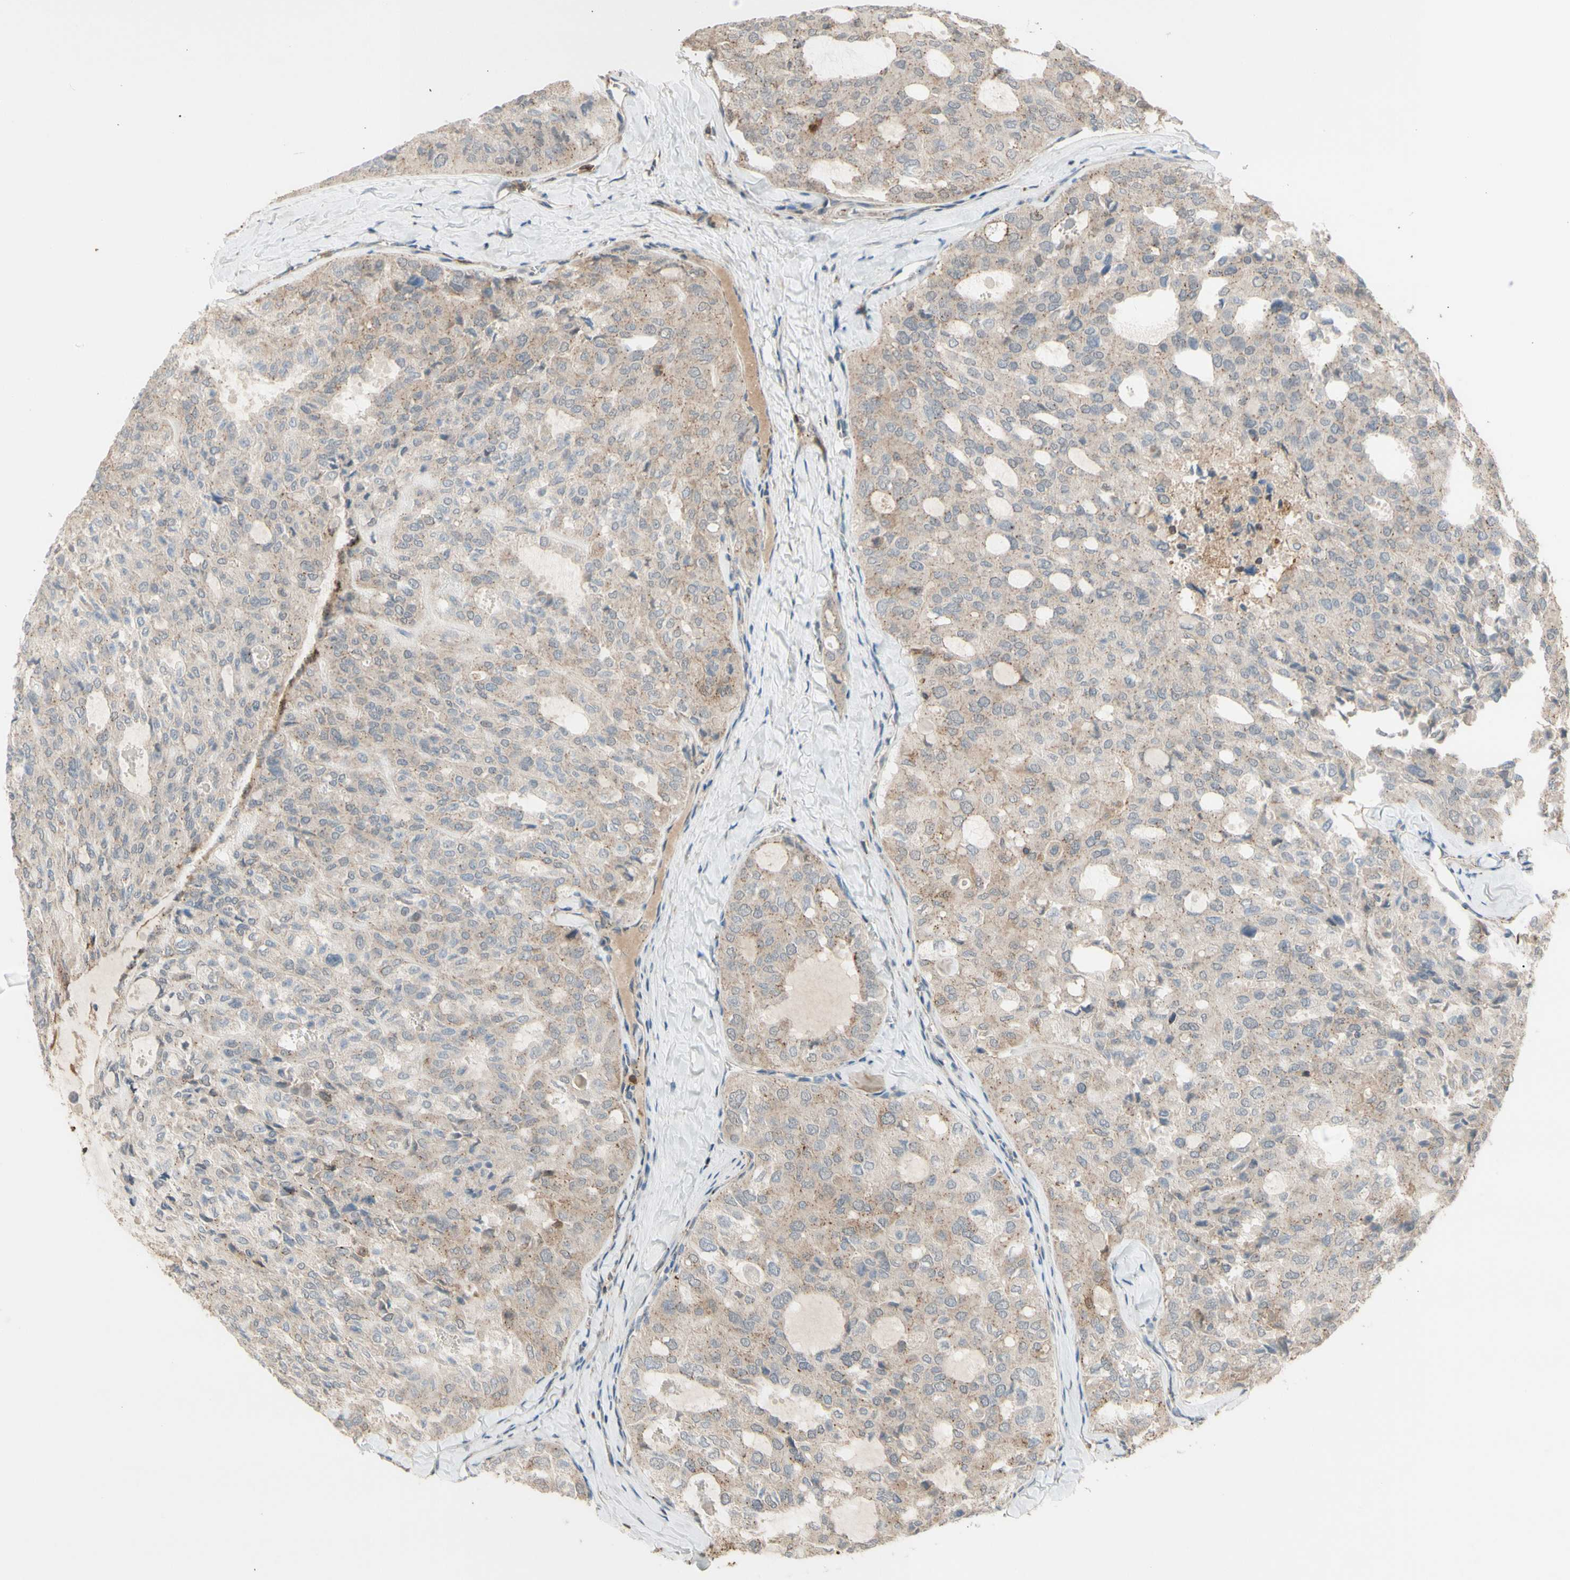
{"staining": {"intensity": "weak", "quantity": "25%-75%", "location": "cytoplasmic/membranous"}, "tissue": "thyroid cancer", "cell_type": "Tumor cells", "image_type": "cancer", "snomed": [{"axis": "morphology", "description": "Follicular adenoma carcinoma, NOS"}, {"axis": "topography", "description": "Thyroid gland"}], "caption": "This is an image of immunohistochemistry (IHC) staining of follicular adenoma carcinoma (thyroid), which shows weak expression in the cytoplasmic/membranous of tumor cells.", "gene": "GALNT5", "patient": {"sex": "male", "age": 75}}